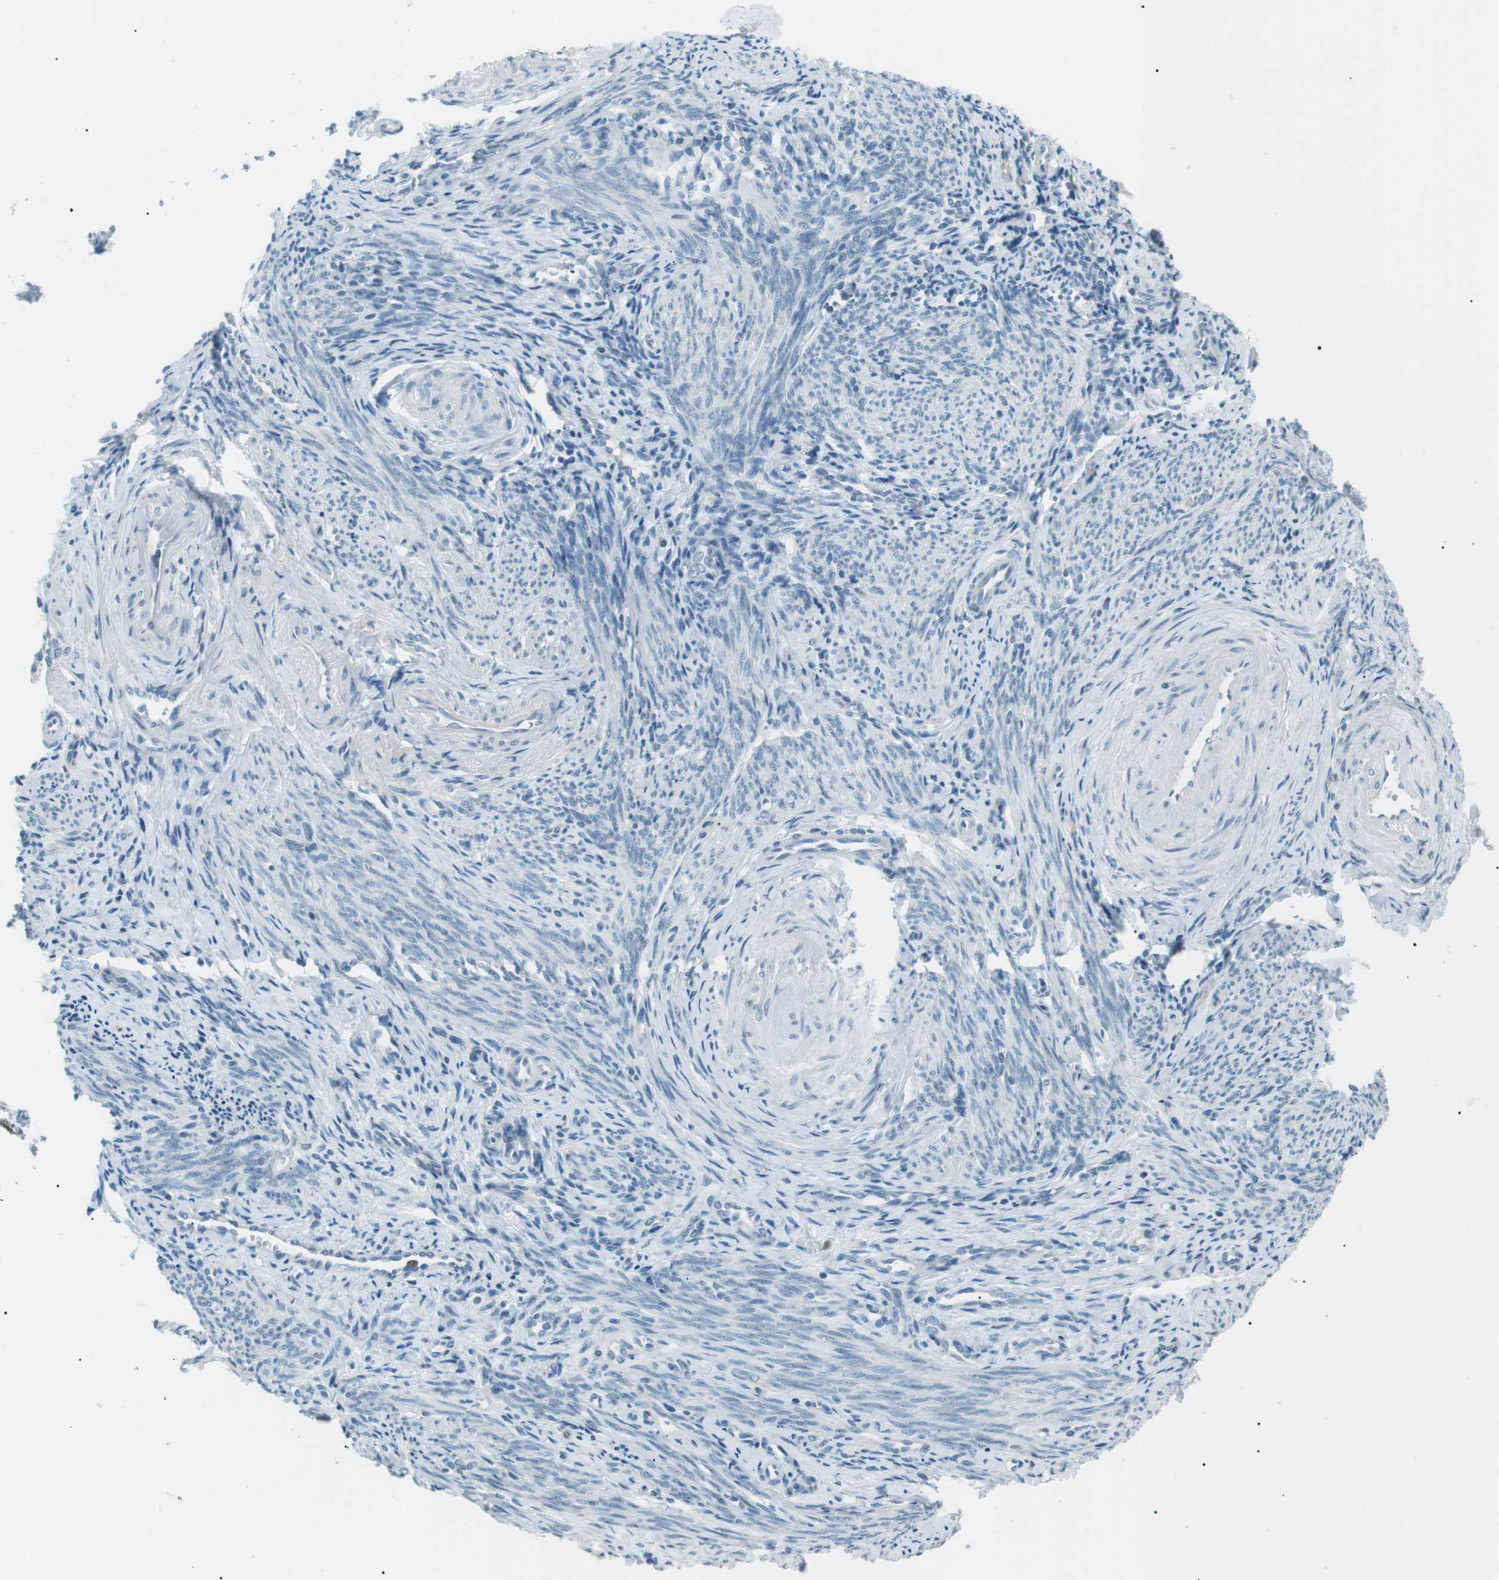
{"staining": {"intensity": "negative", "quantity": "none", "location": "none"}, "tissue": "endometrium", "cell_type": "Cells in endometrial stroma", "image_type": "normal", "snomed": [{"axis": "morphology", "description": "Normal tissue, NOS"}, {"axis": "topography", "description": "Endometrium"}], "caption": "The micrograph shows no significant expression in cells in endometrial stroma of endometrium.", "gene": "ENSG00000289724", "patient": {"sex": "female", "age": 50}}